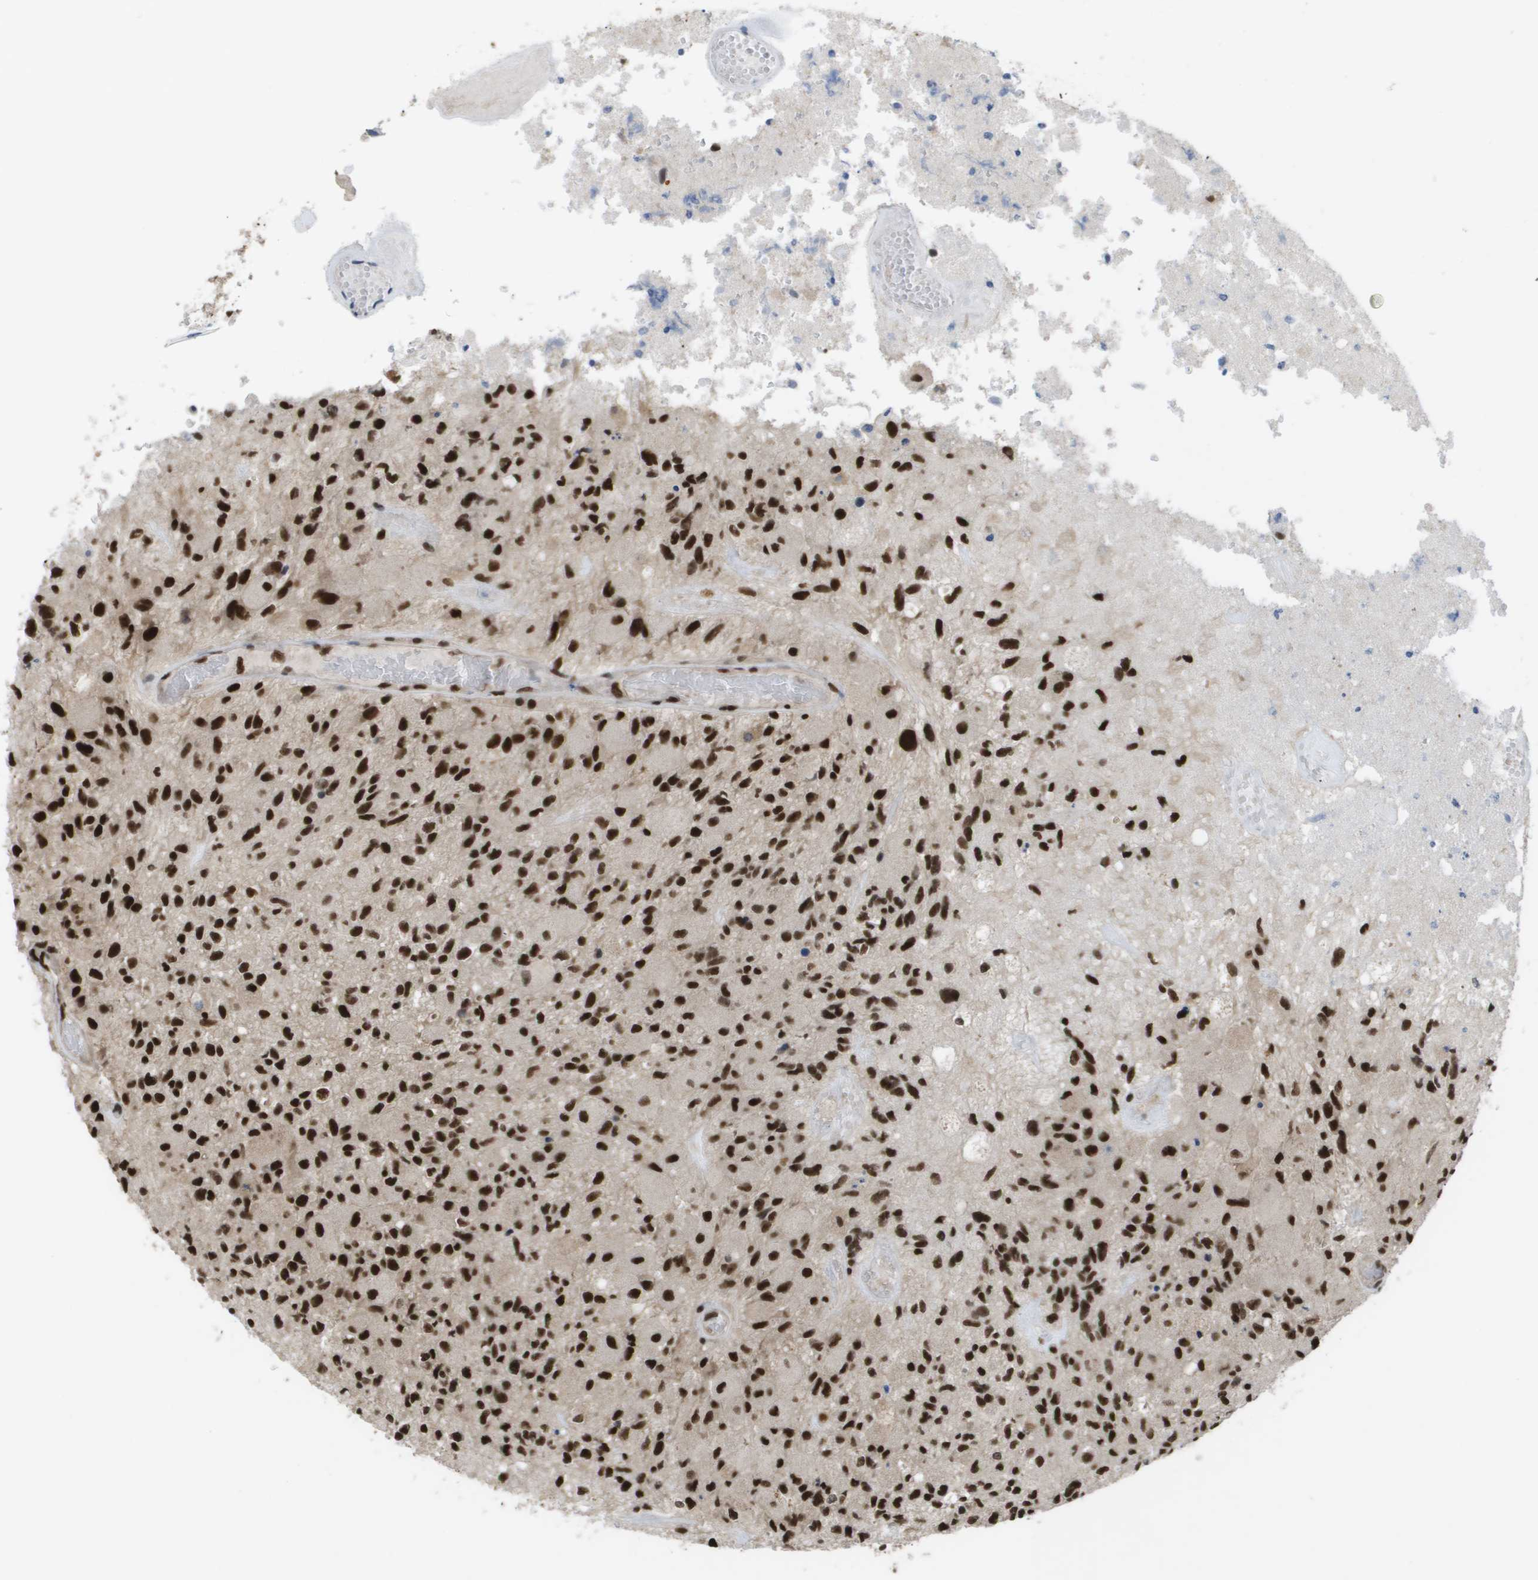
{"staining": {"intensity": "strong", "quantity": ">75%", "location": "nuclear"}, "tissue": "glioma", "cell_type": "Tumor cells", "image_type": "cancer", "snomed": [{"axis": "morphology", "description": "Normal tissue, NOS"}, {"axis": "morphology", "description": "Glioma, malignant, High grade"}, {"axis": "topography", "description": "Cerebral cortex"}], "caption": "Immunohistochemistry of malignant glioma (high-grade) shows high levels of strong nuclear positivity in approximately >75% of tumor cells. (Stains: DAB (3,3'-diaminobenzidine) in brown, nuclei in blue, Microscopy: brightfield microscopy at high magnification).", "gene": "CDT1", "patient": {"sex": "male", "age": 77}}